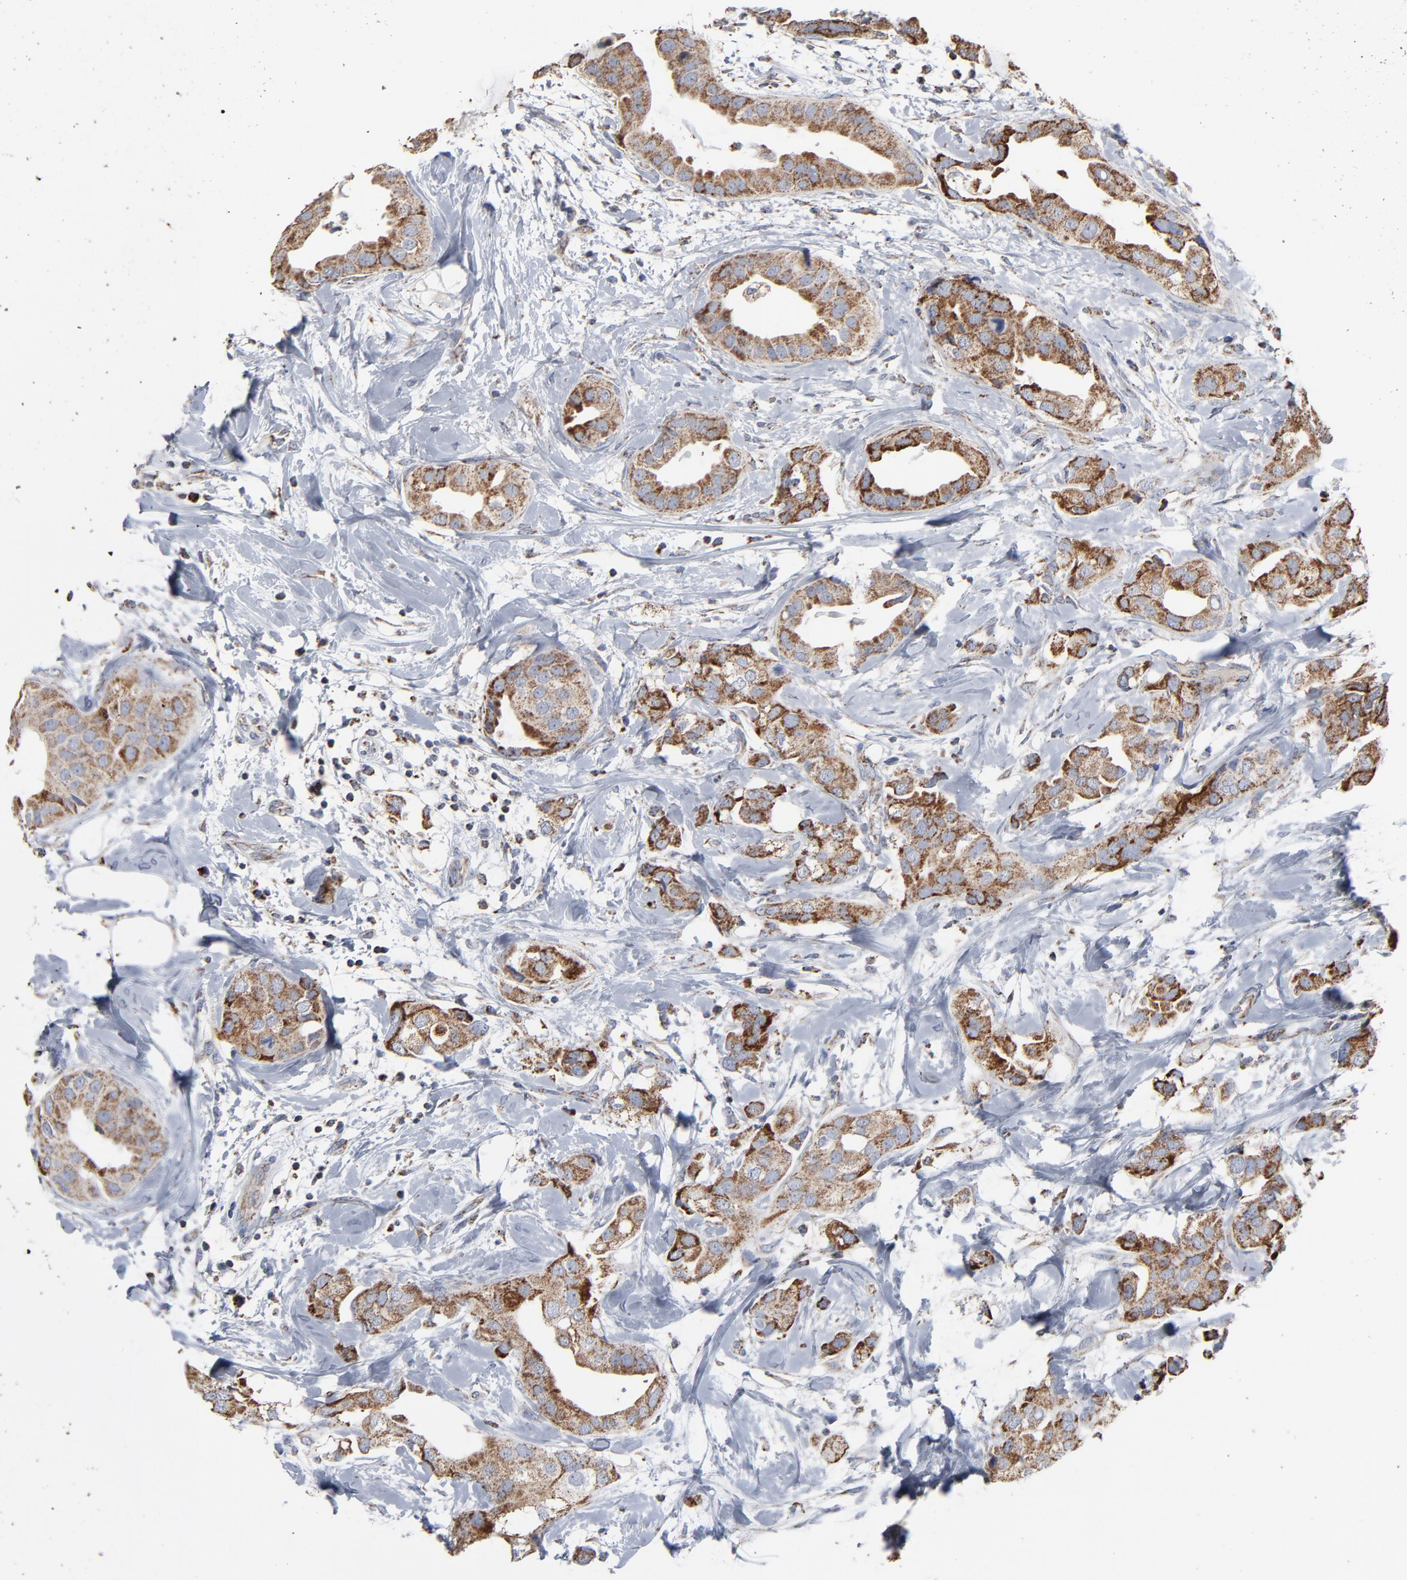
{"staining": {"intensity": "strong", "quantity": ">75%", "location": "cytoplasmic/membranous"}, "tissue": "breast cancer", "cell_type": "Tumor cells", "image_type": "cancer", "snomed": [{"axis": "morphology", "description": "Duct carcinoma"}, {"axis": "topography", "description": "Breast"}], "caption": "DAB (3,3'-diaminobenzidine) immunohistochemical staining of human breast cancer demonstrates strong cytoplasmic/membranous protein expression in approximately >75% of tumor cells.", "gene": "UQCRC1", "patient": {"sex": "female", "age": 40}}